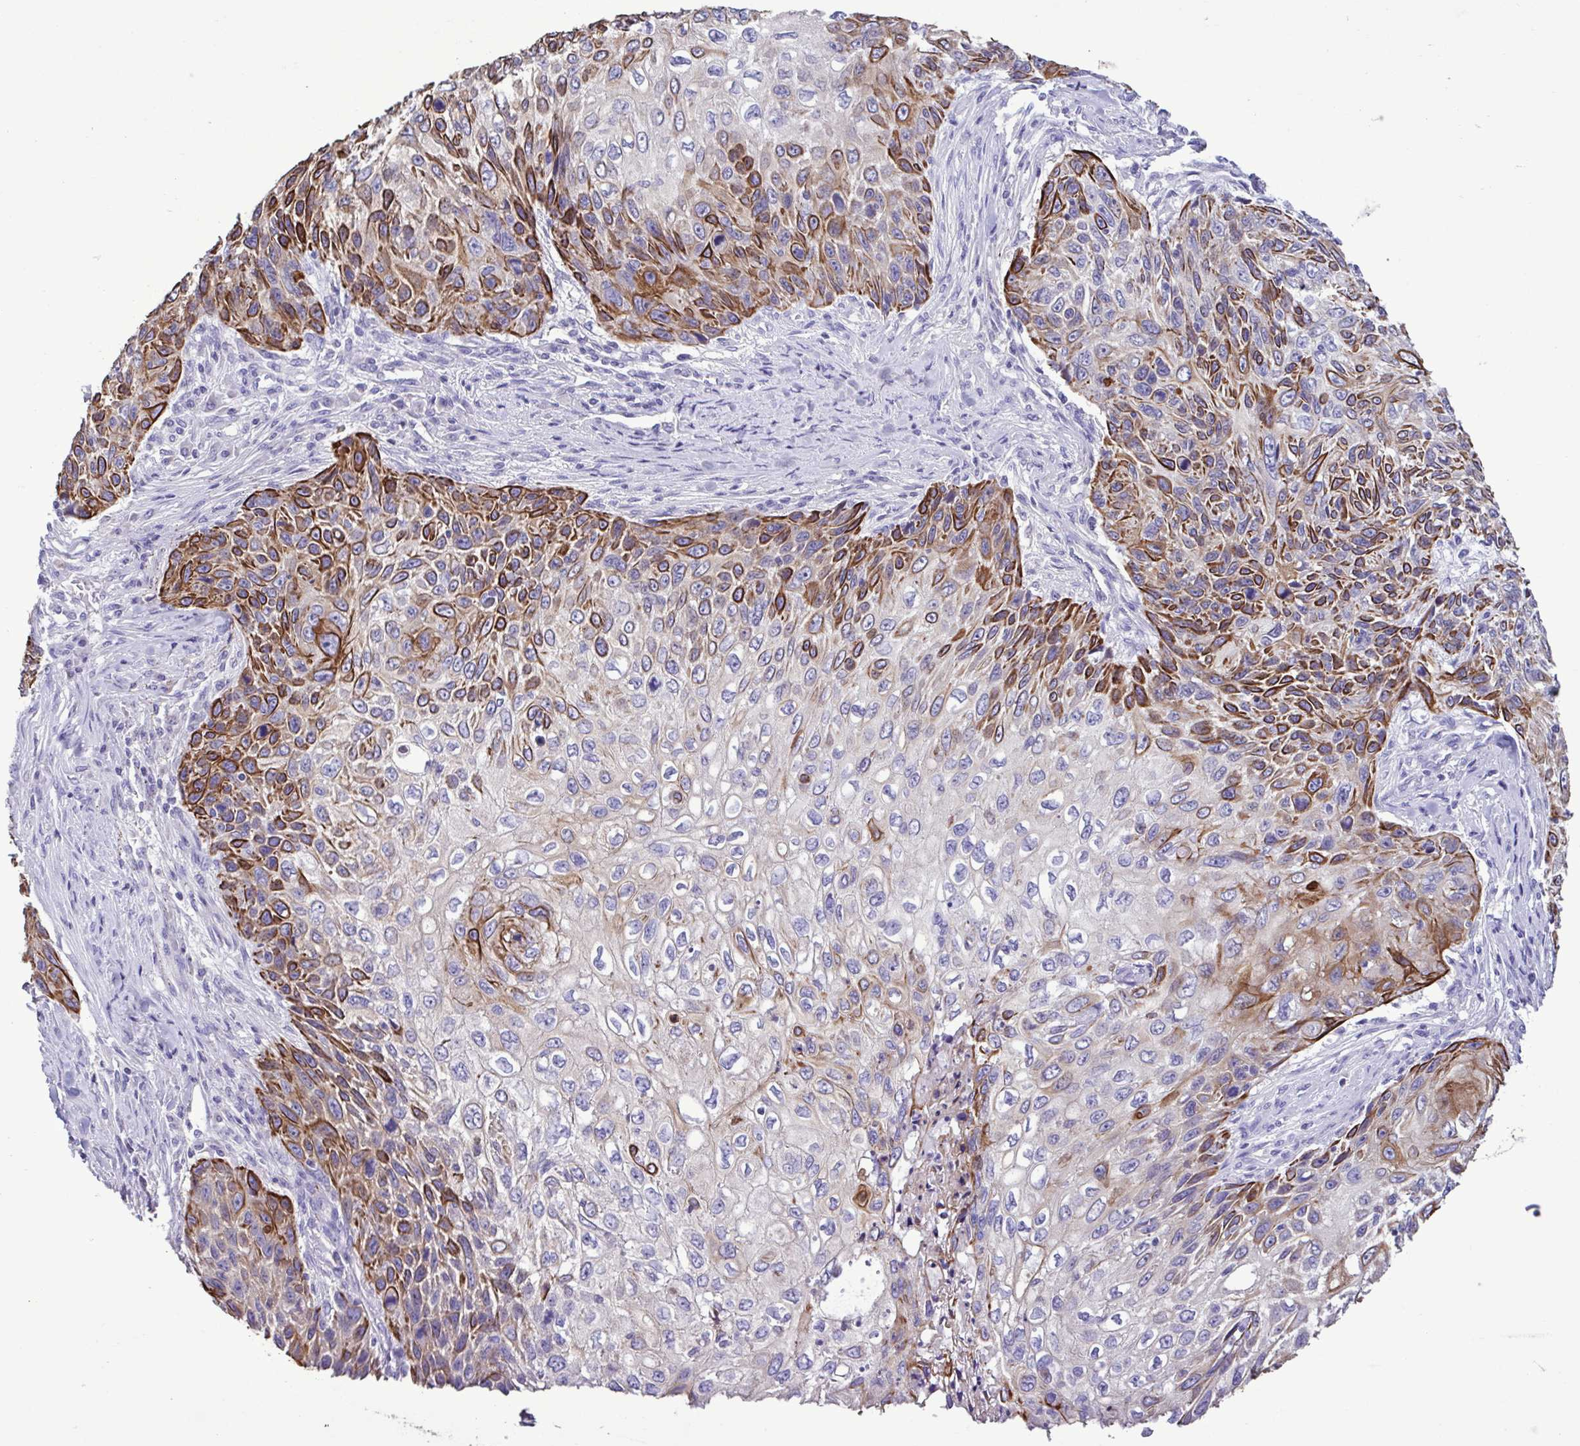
{"staining": {"intensity": "strong", "quantity": "<25%", "location": "cytoplasmic/membranous"}, "tissue": "skin cancer", "cell_type": "Tumor cells", "image_type": "cancer", "snomed": [{"axis": "morphology", "description": "Squamous cell carcinoma, NOS"}, {"axis": "topography", "description": "Skin"}], "caption": "Immunohistochemical staining of skin cancer (squamous cell carcinoma) displays medium levels of strong cytoplasmic/membranous expression in about <25% of tumor cells.", "gene": "PLA2G4E", "patient": {"sex": "male", "age": 92}}